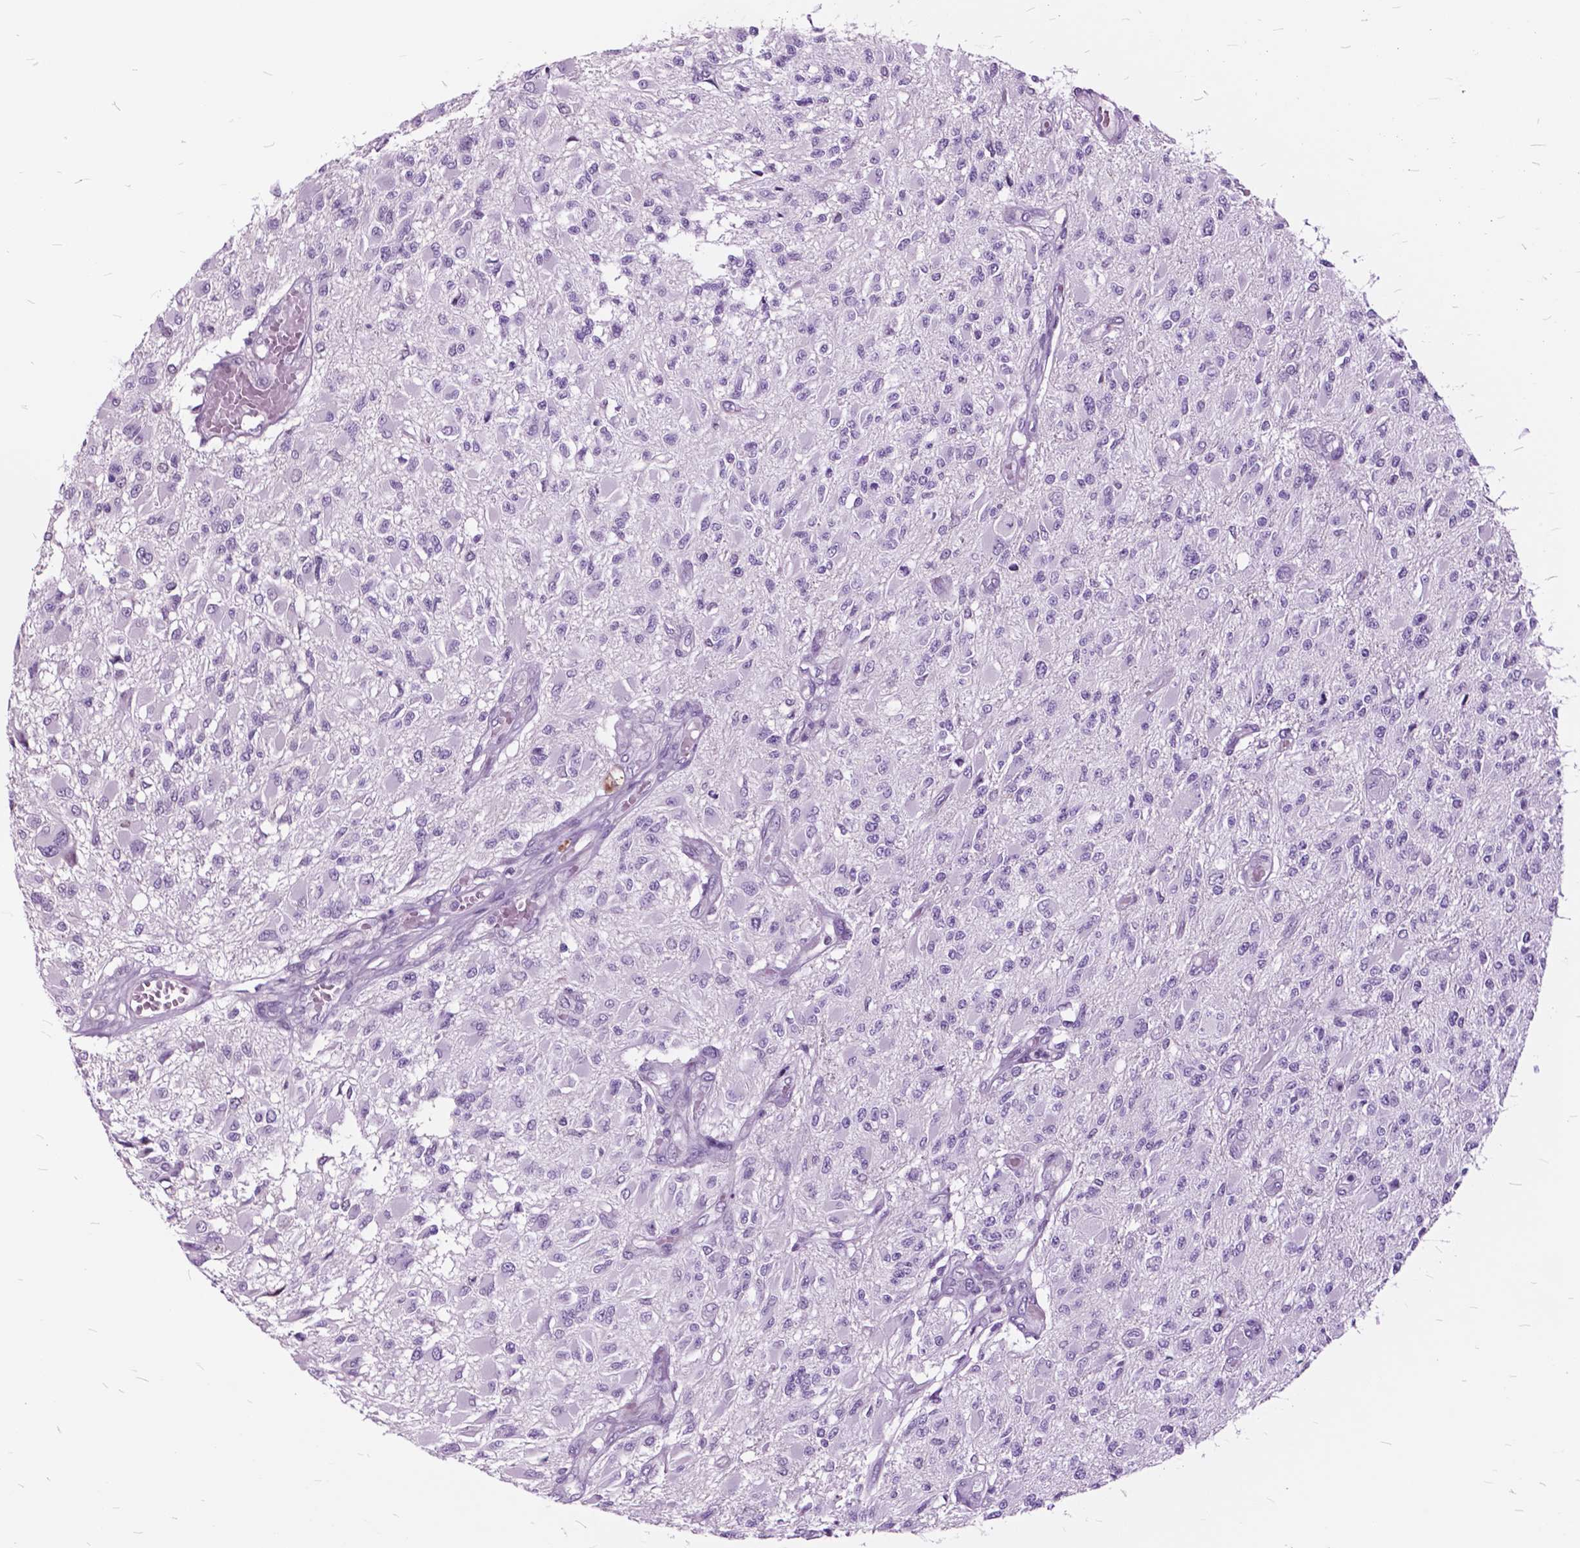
{"staining": {"intensity": "negative", "quantity": "none", "location": "none"}, "tissue": "glioma", "cell_type": "Tumor cells", "image_type": "cancer", "snomed": [{"axis": "morphology", "description": "Glioma, malignant, High grade"}, {"axis": "topography", "description": "Brain"}], "caption": "A high-resolution image shows immunohistochemistry staining of malignant glioma (high-grade), which reveals no significant staining in tumor cells. (Brightfield microscopy of DAB (3,3'-diaminobenzidine) immunohistochemistry (IHC) at high magnification).", "gene": "SP140", "patient": {"sex": "female", "age": 63}}